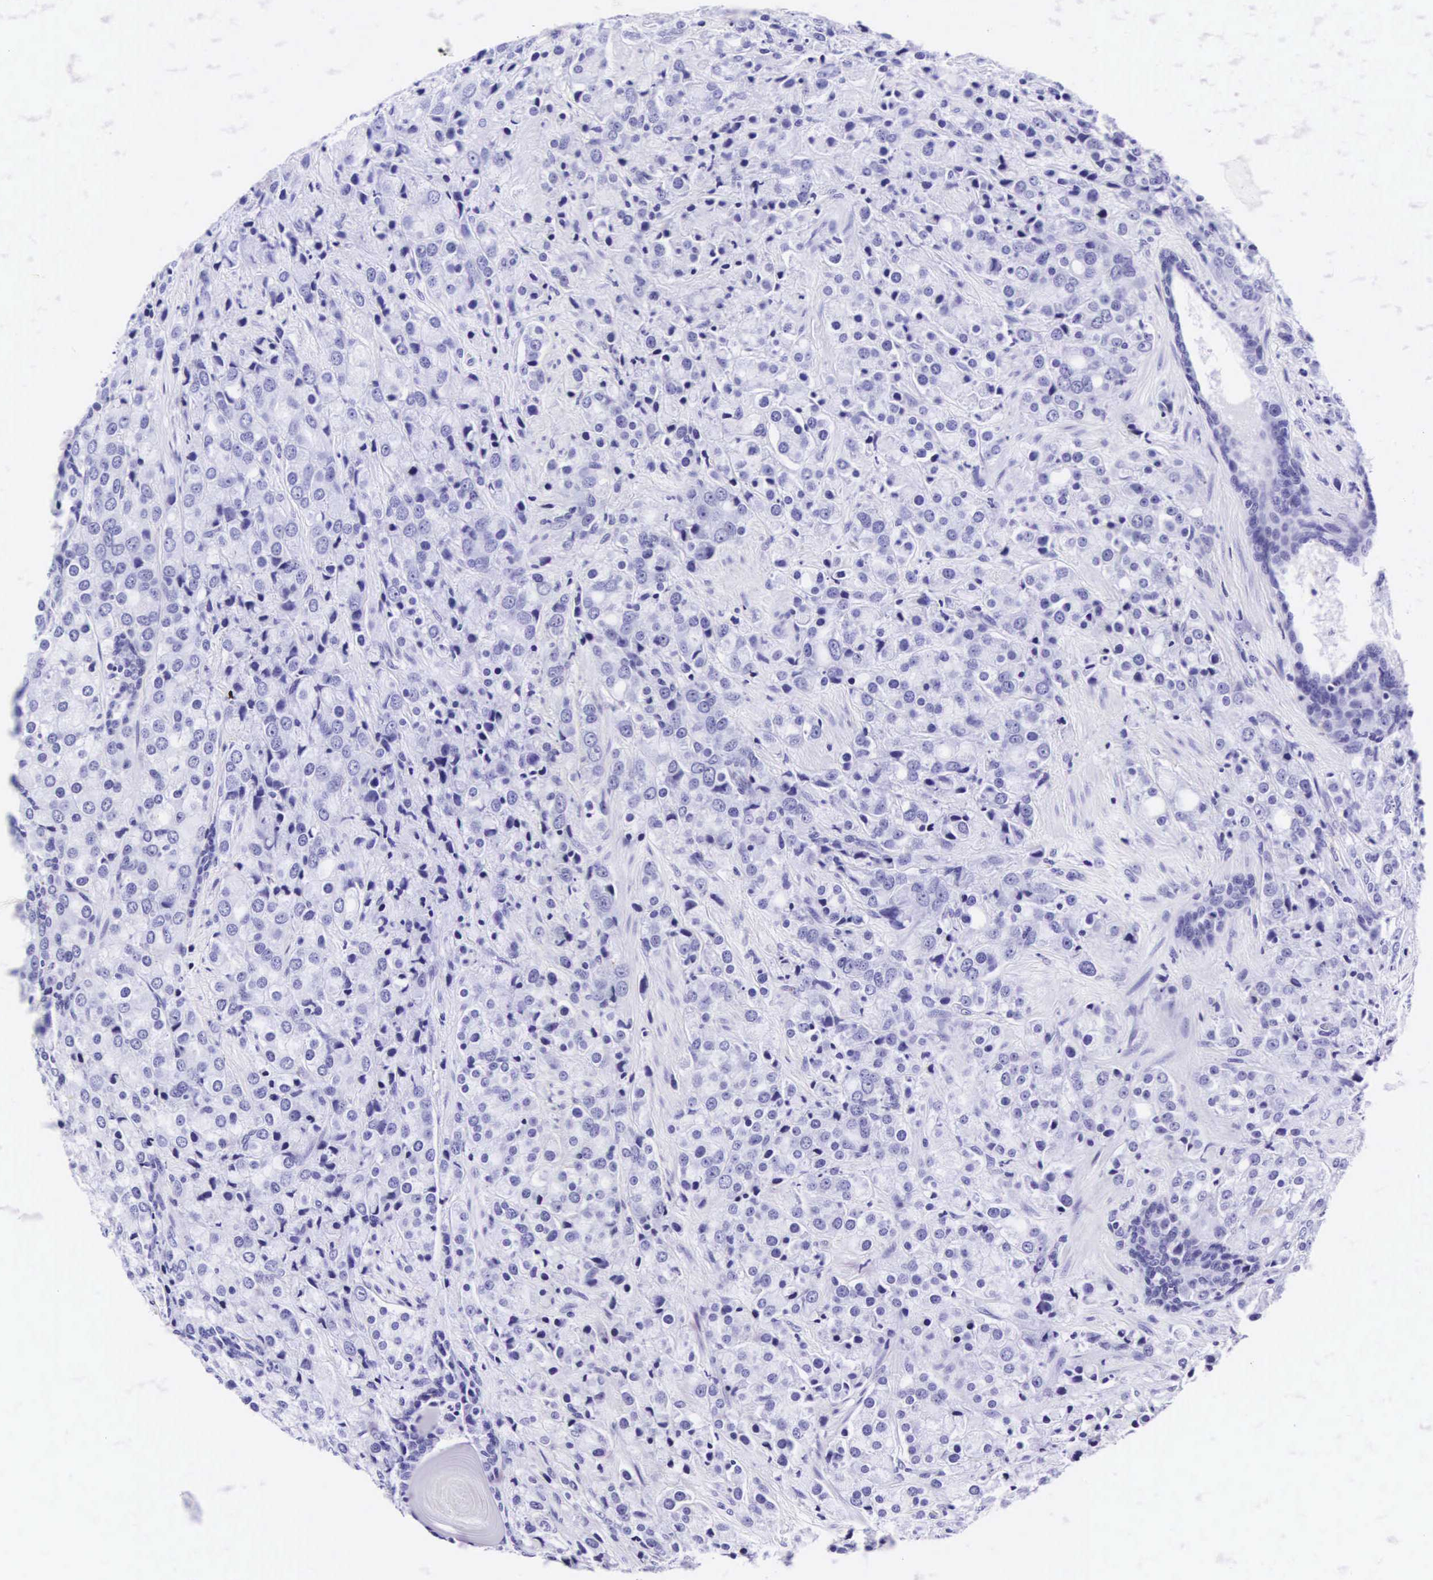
{"staining": {"intensity": "negative", "quantity": "none", "location": "none"}, "tissue": "prostate cancer", "cell_type": "Tumor cells", "image_type": "cancer", "snomed": [{"axis": "morphology", "description": "Adenocarcinoma, Medium grade"}, {"axis": "topography", "description": "Prostate"}], "caption": "Image shows no protein expression in tumor cells of adenocarcinoma (medium-grade) (prostate) tissue.", "gene": "CD1A", "patient": {"sex": "male", "age": 70}}